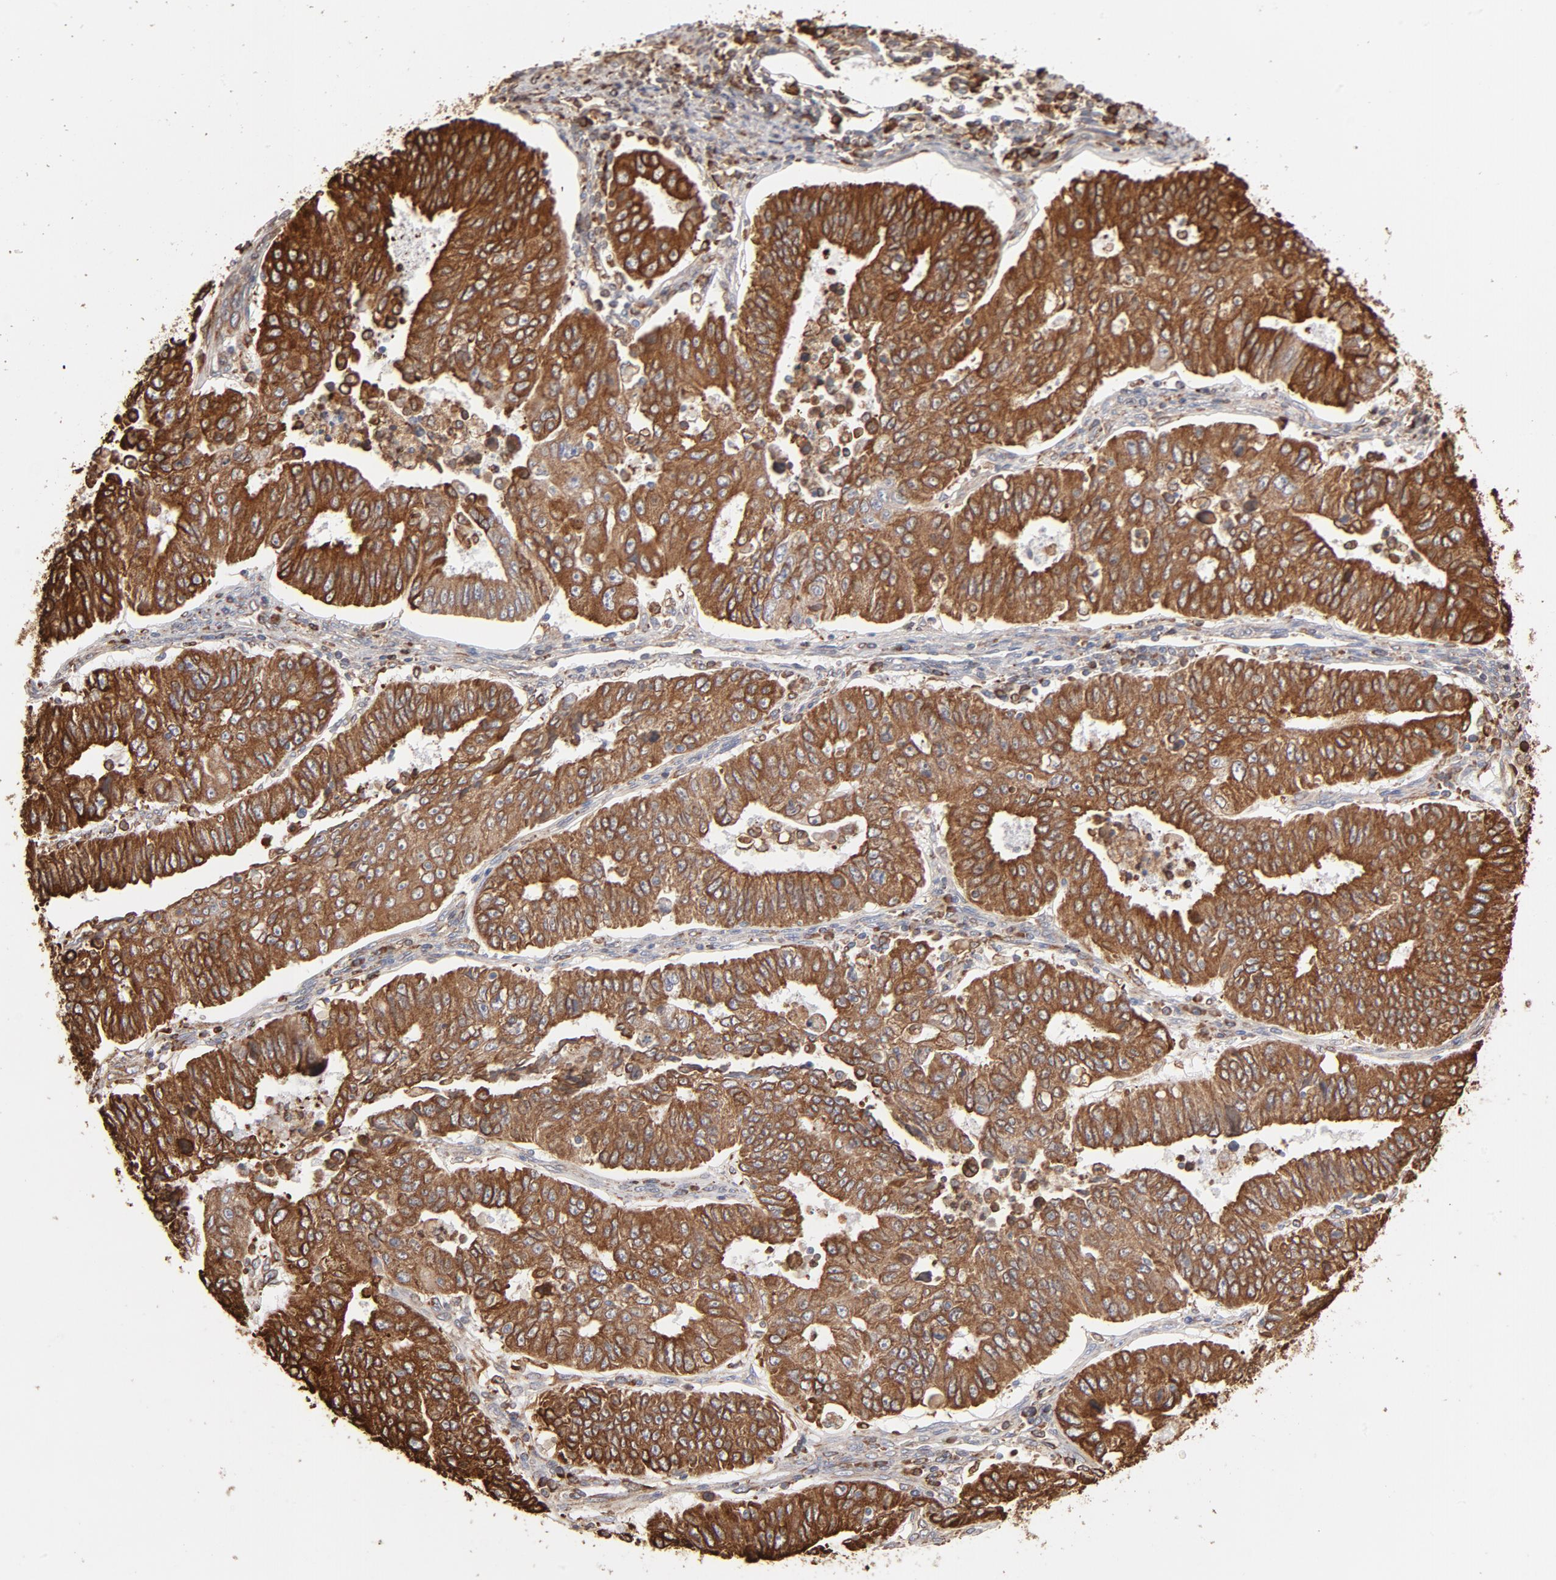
{"staining": {"intensity": "strong", "quantity": ">75%", "location": "cytoplasmic/membranous"}, "tissue": "endometrial cancer", "cell_type": "Tumor cells", "image_type": "cancer", "snomed": [{"axis": "morphology", "description": "Adenocarcinoma, NOS"}, {"axis": "topography", "description": "Endometrium"}], "caption": "Endometrial cancer (adenocarcinoma) stained with IHC exhibits strong cytoplasmic/membranous expression in approximately >75% of tumor cells.", "gene": "CANX", "patient": {"sex": "female", "age": 42}}